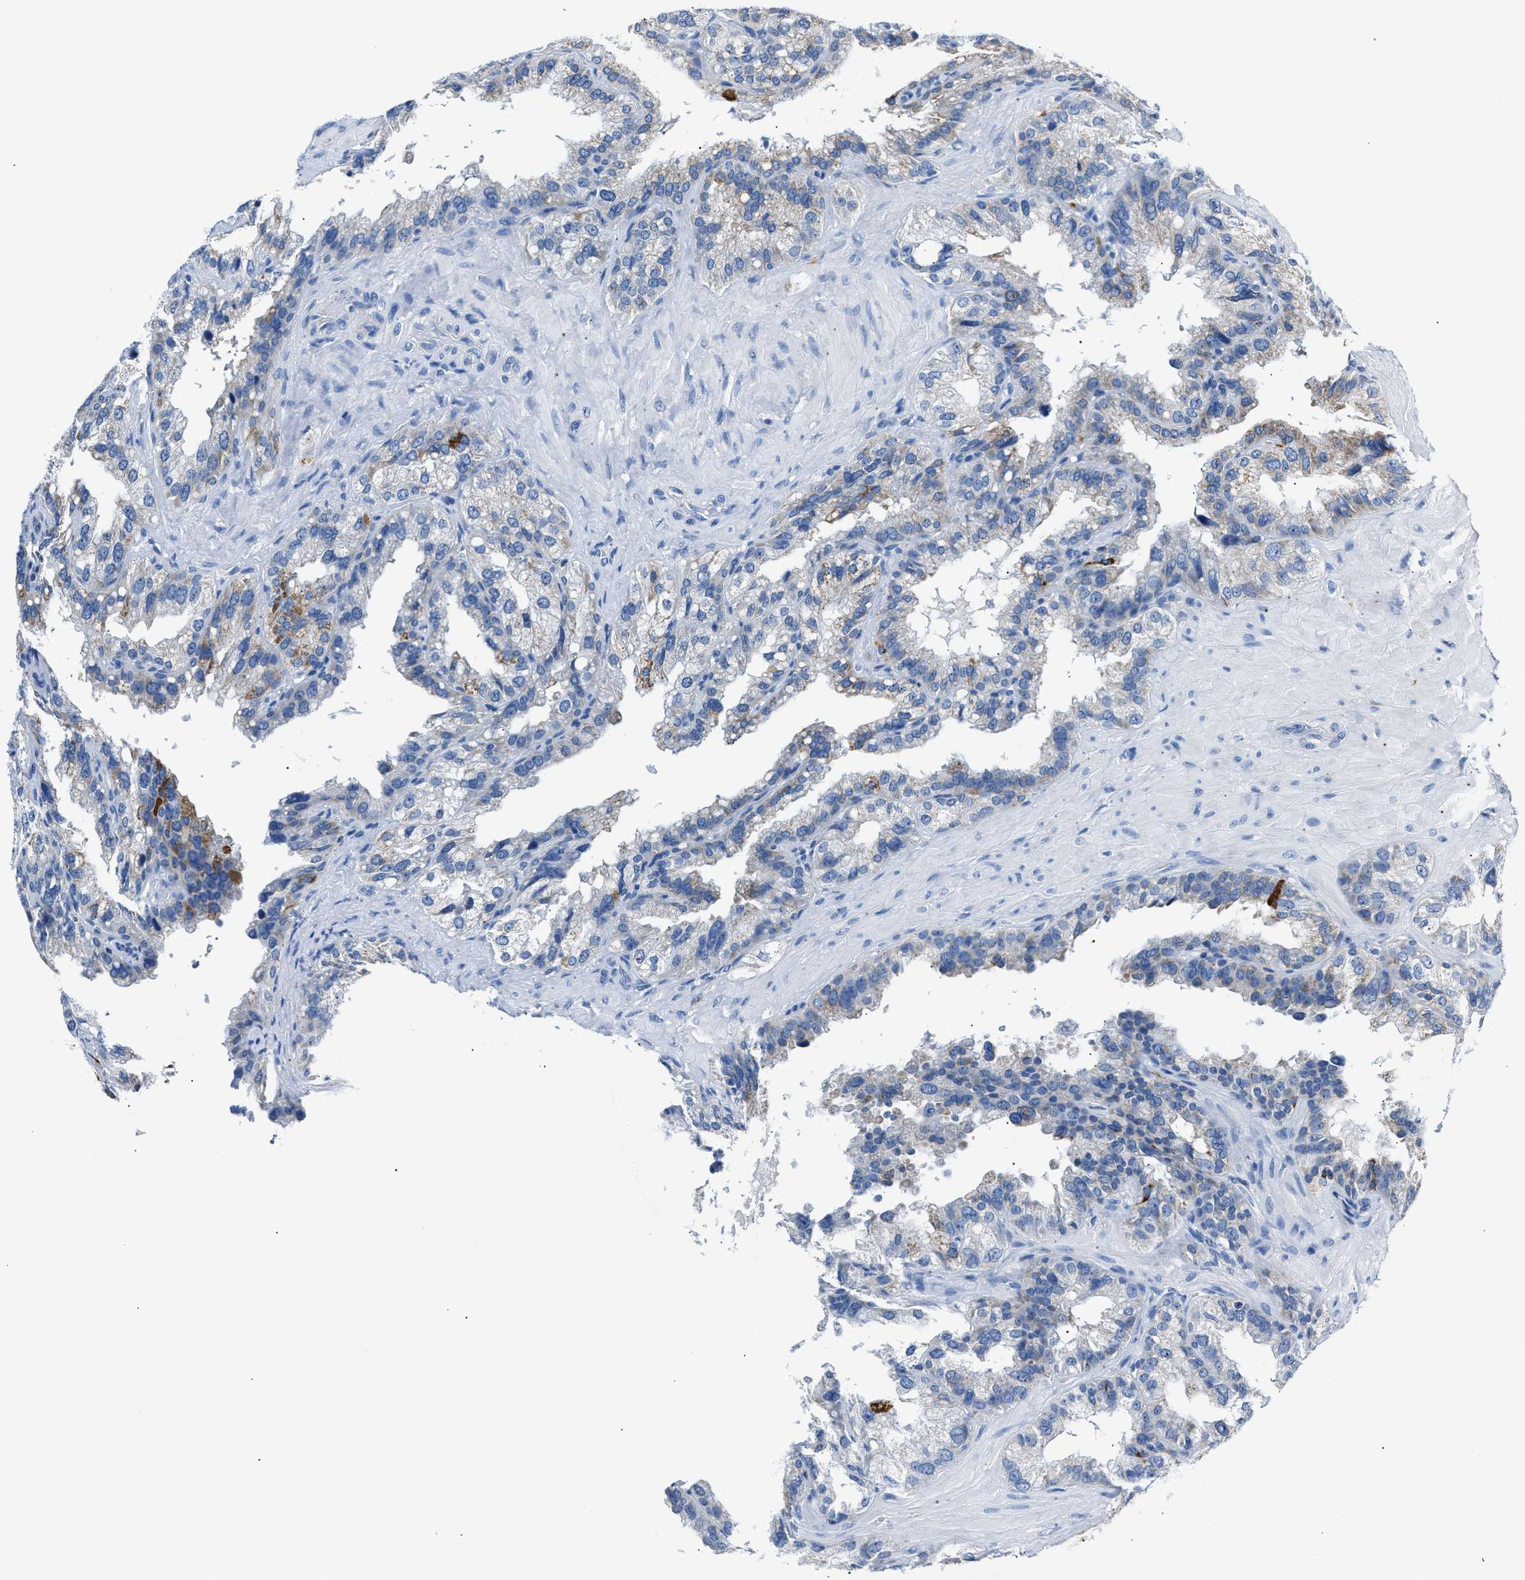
{"staining": {"intensity": "weak", "quantity": "<25%", "location": "cytoplasmic/membranous"}, "tissue": "seminal vesicle", "cell_type": "Glandular cells", "image_type": "normal", "snomed": [{"axis": "morphology", "description": "Normal tissue, NOS"}, {"axis": "topography", "description": "Seminal veicle"}], "caption": "High power microscopy micrograph of an immunohistochemistry (IHC) image of unremarkable seminal vesicle, revealing no significant expression in glandular cells.", "gene": "AMACR", "patient": {"sex": "male", "age": 68}}